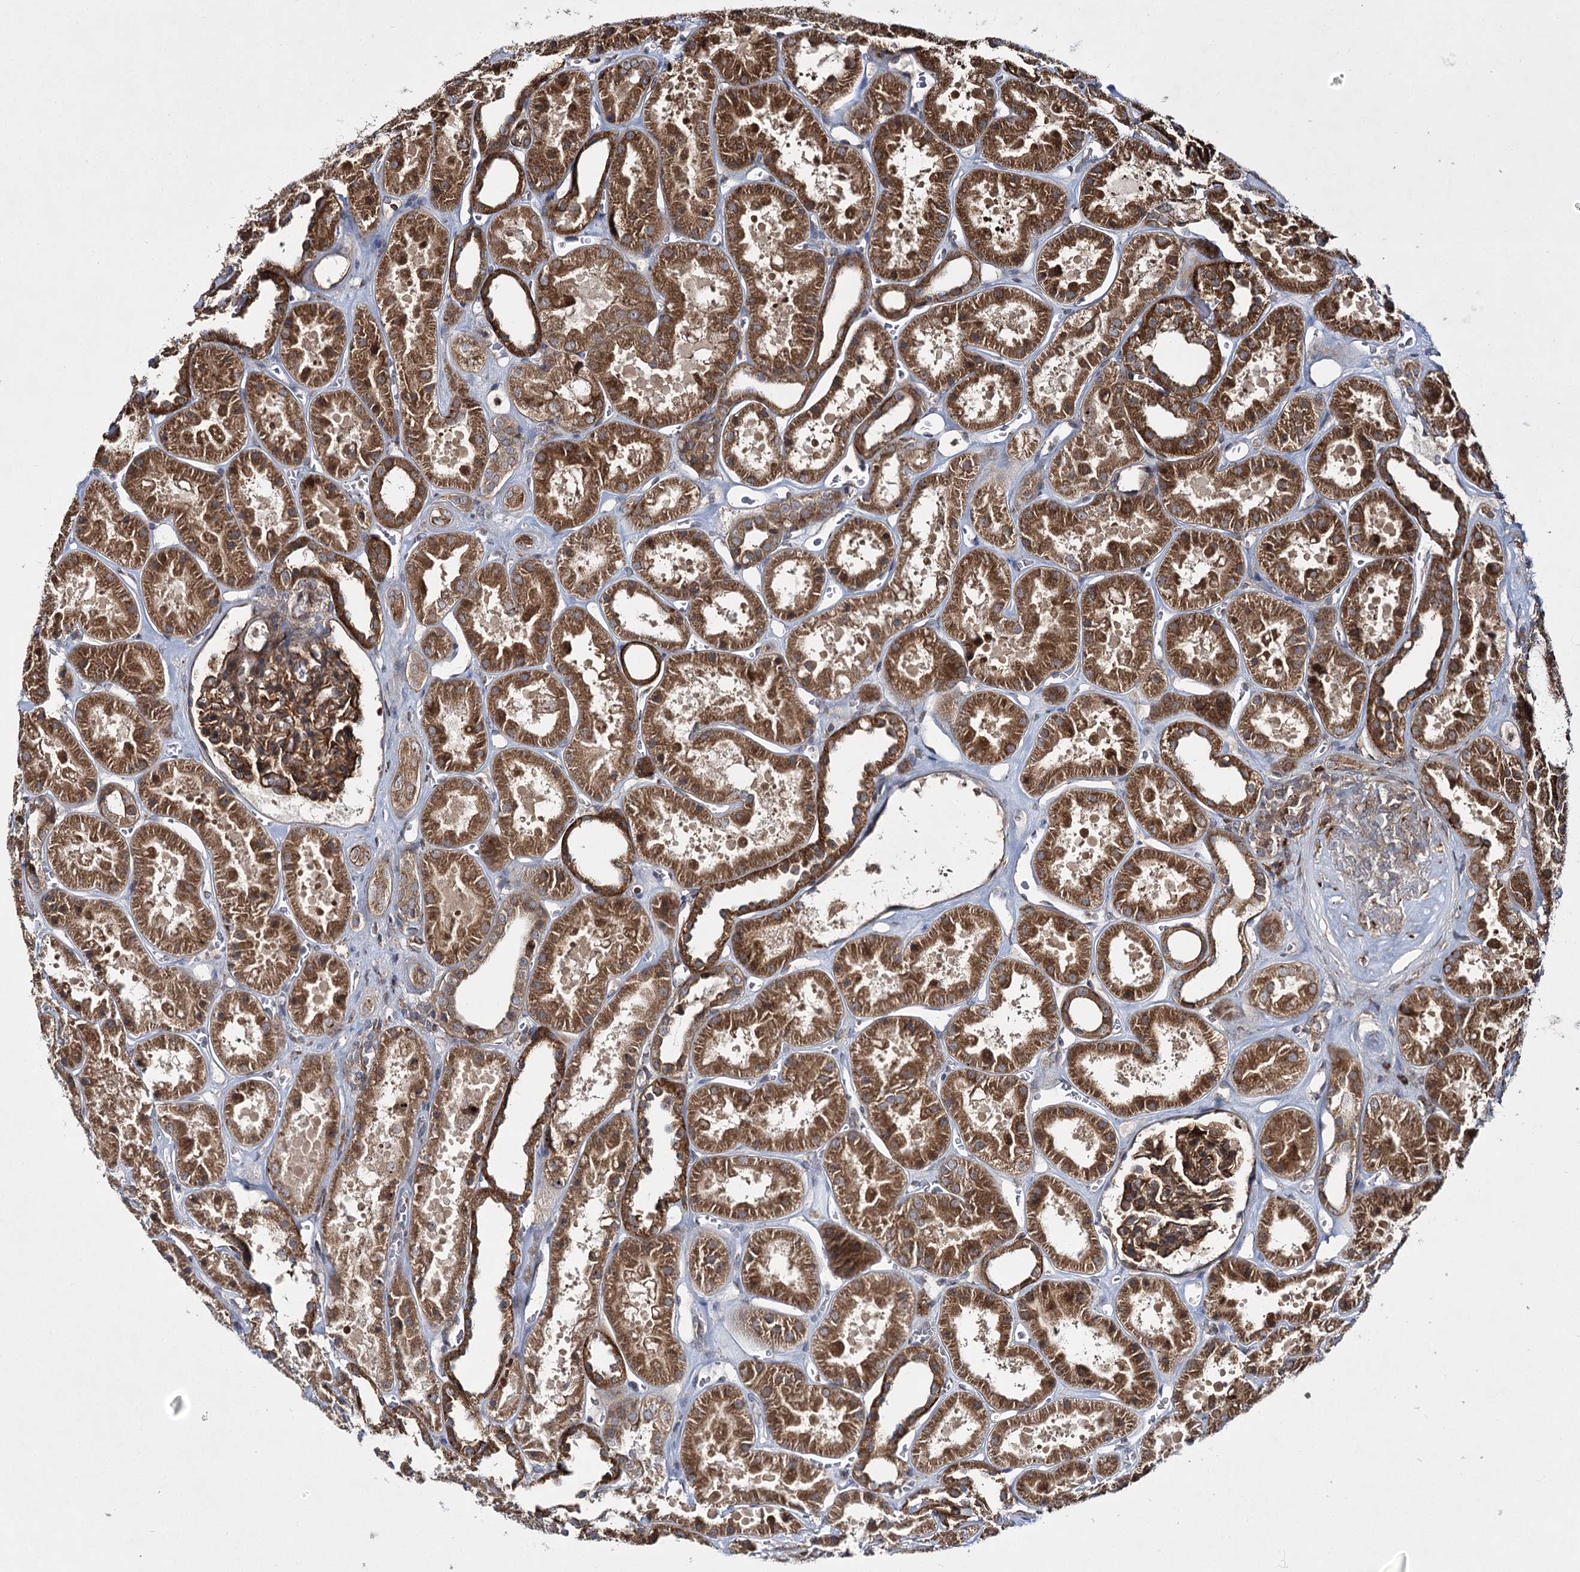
{"staining": {"intensity": "strong", "quantity": ">75%", "location": "cytoplasmic/membranous"}, "tissue": "kidney", "cell_type": "Cells in glomeruli", "image_type": "normal", "snomed": [{"axis": "morphology", "description": "Normal tissue, NOS"}, {"axis": "topography", "description": "Kidney"}], "caption": "High-power microscopy captured an immunohistochemistry (IHC) photomicrograph of normal kidney, revealing strong cytoplasmic/membranous expression in approximately >75% of cells in glomeruli. (IHC, brightfield microscopy, high magnification).", "gene": "HECTD2", "patient": {"sex": "female", "age": 41}}